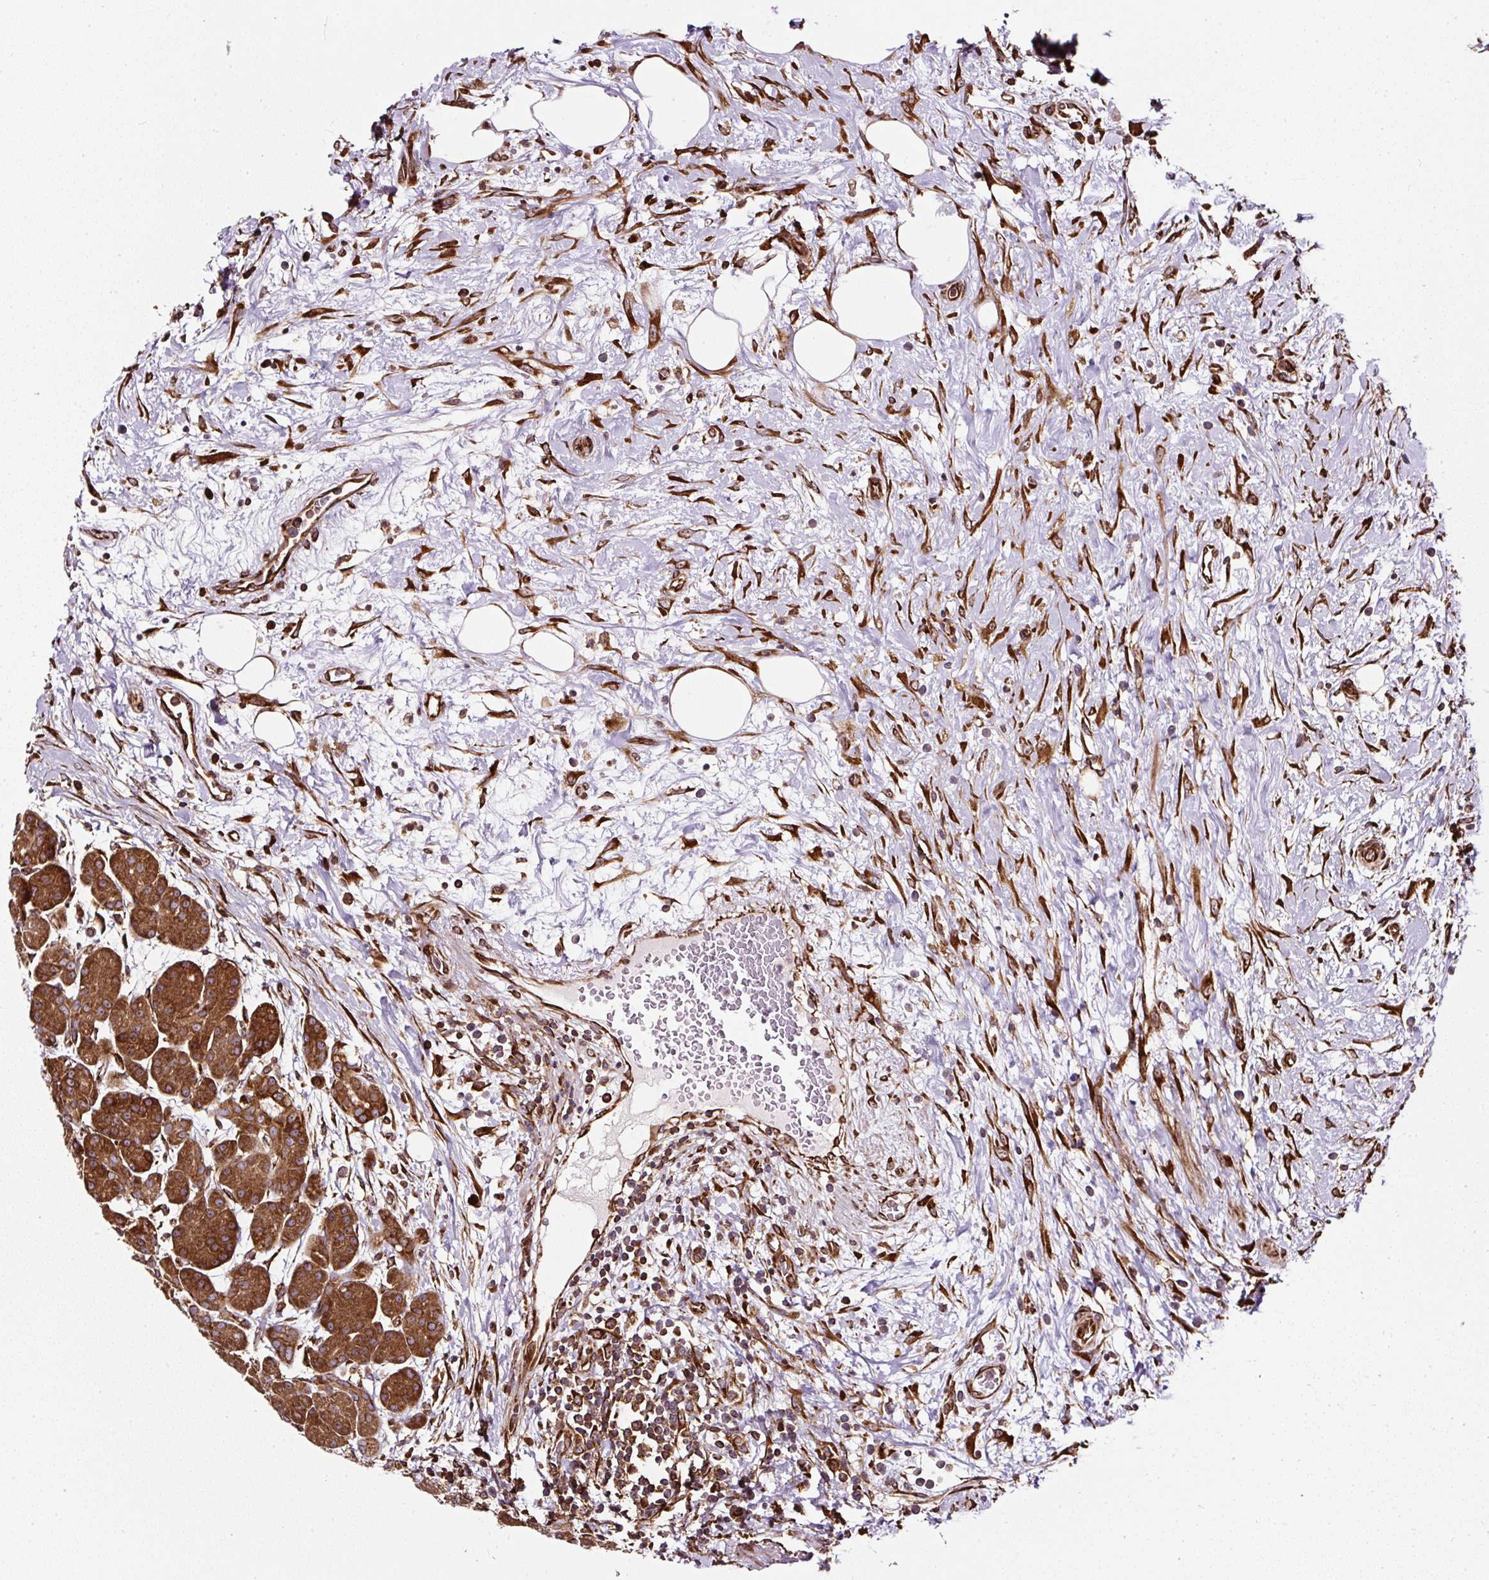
{"staining": {"intensity": "strong", "quantity": ">75%", "location": "cytoplasmic/membranous"}, "tissue": "pancreas", "cell_type": "Exocrine glandular cells", "image_type": "normal", "snomed": [{"axis": "morphology", "description": "Normal tissue, NOS"}, {"axis": "topography", "description": "Pancreas"}], "caption": "Immunohistochemistry (IHC) (DAB (3,3'-diaminobenzidine)) staining of unremarkable human pancreas shows strong cytoplasmic/membranous protein expression in about >75% of exocrine glandular cells. (DAB = brown stain, brightfield microscopy at high magnification).", "gene": "KDM4E", "patient": {"sex": "male", "age": 63}}